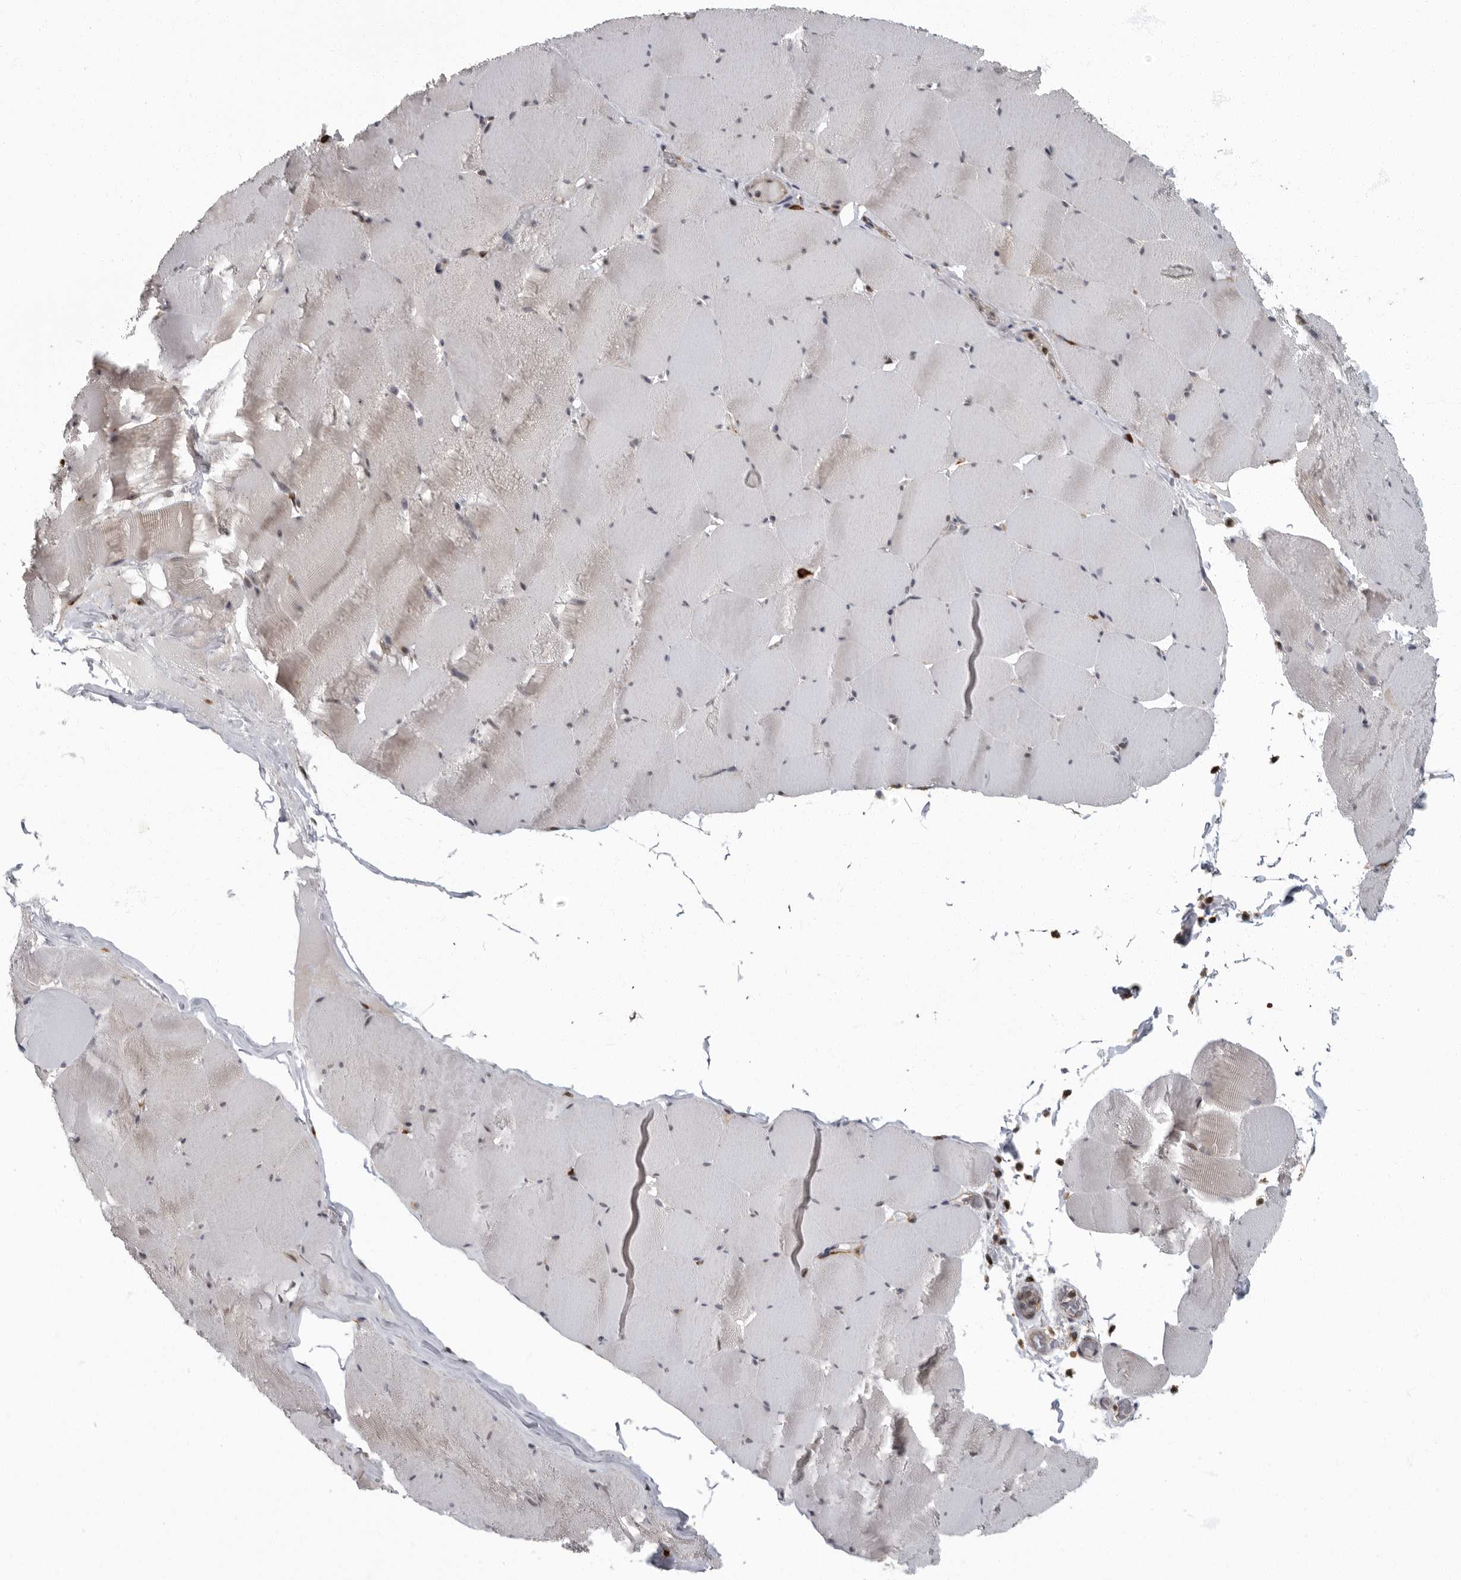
{"staining": {"intensity": "weak", "quantity": "25%-75%", "location": "cytoplasmic/membranous"}, "tissue": "skeletal muscle", "cell_type": "Myocytes", "image_type": "normal", "snomed": [{"axis": "morphology", "description": "Normal tissue, NOS"}, {"axis": "topography", "description": "Skeletal muscle"}], "caption": "DAB immunohistochemical staining of normal skeletal muscle demonstrates weak cytoplasmic/membranous protein expression in approximately 25%-75% of myocytes.", "gene": "PDCD11", "patient": {"sex": "male", "age": 62}}